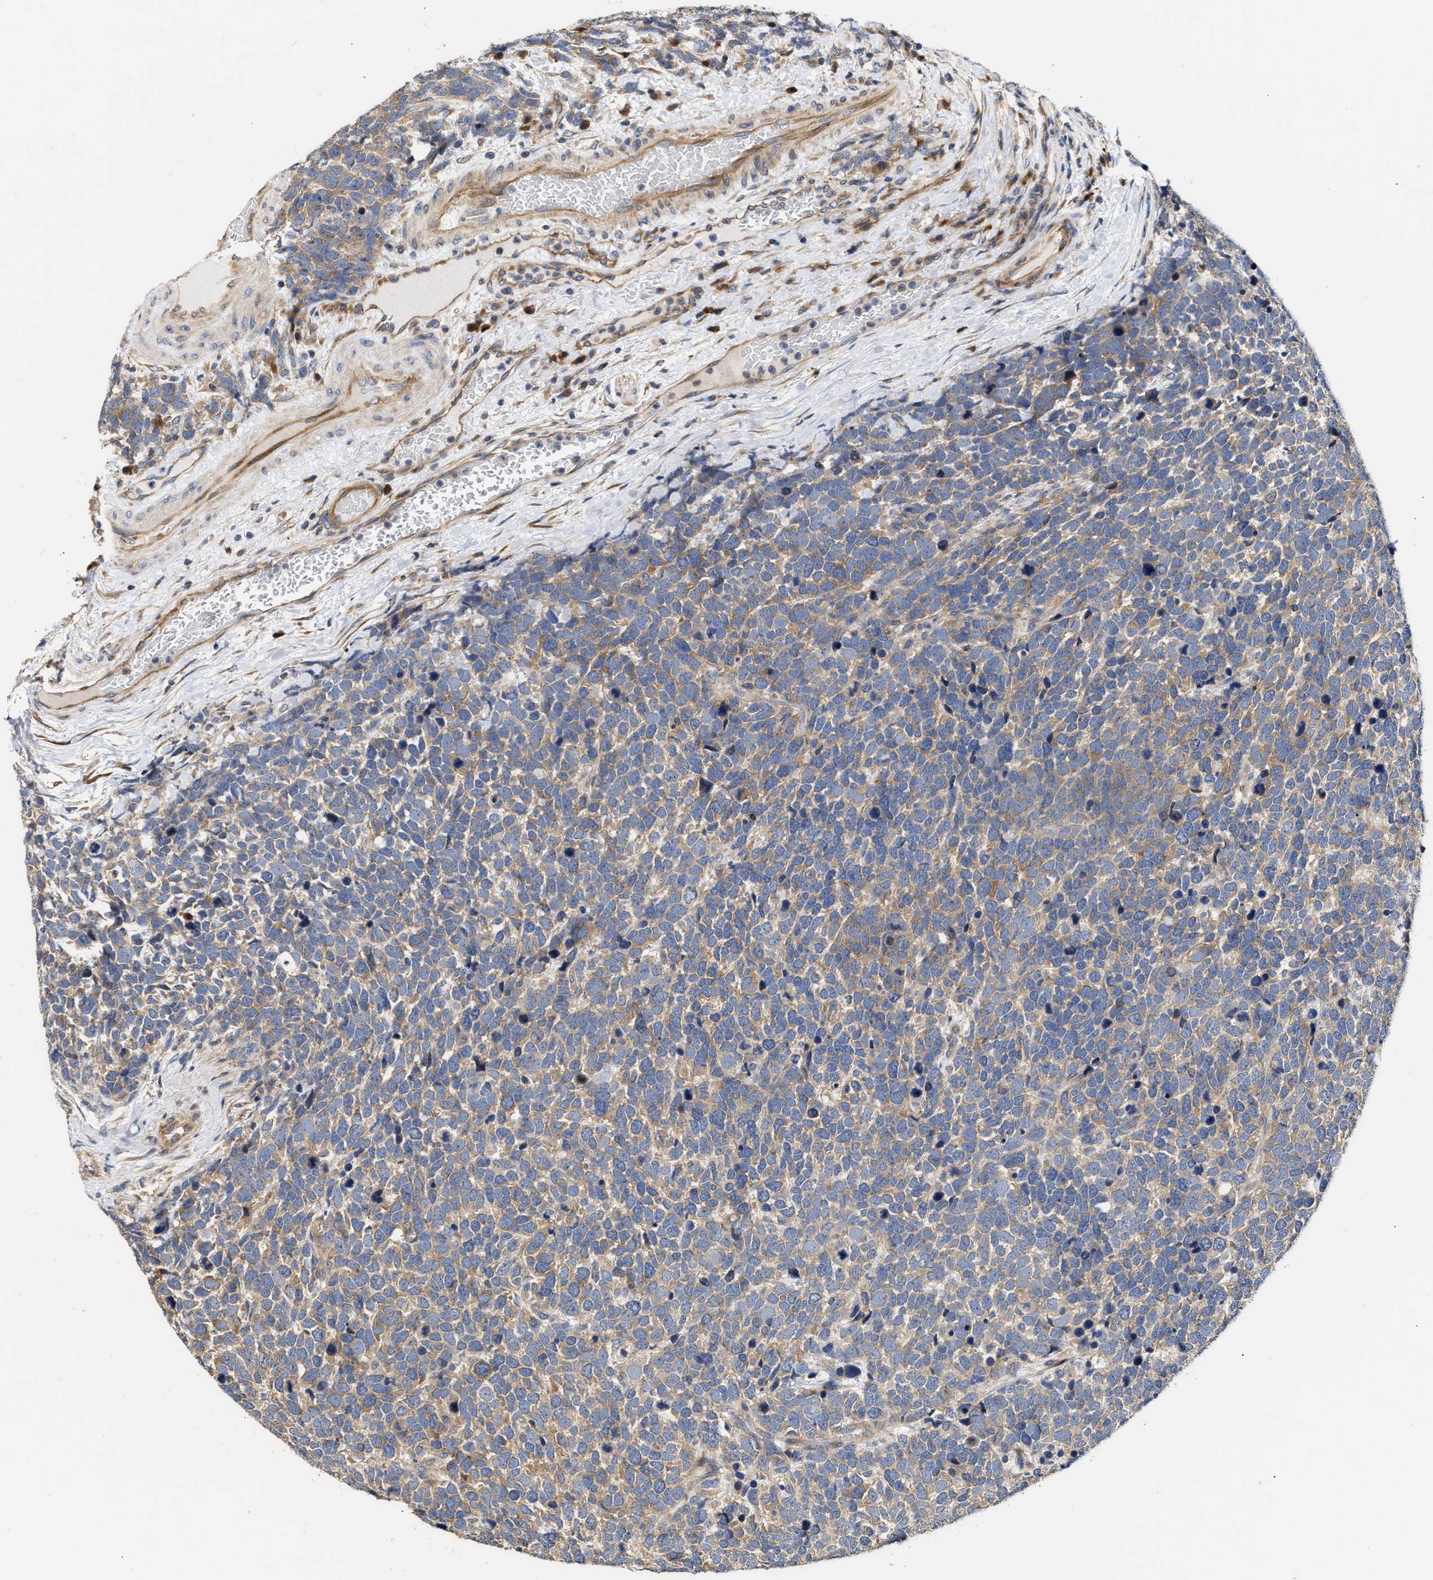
{"staining": {"intensity": "weak", "quantity": "<25%", "location": "cytoplasmic/membranous"}, "tissue": "urothelial cancer", "cell_type": "Tumor cells", "image_type": "cancer", "snomed": [{"axis": "morphology", "description": "Urothelial carcinoma, High grade"}, {"axis": "topography", "description": "Urinary bladder"}], "caption": "Protein analysis of urothelial carcinoma (high-grade) exhibits no significant staining in tumor cells.", "gene": "CLIP2", "patient": {"sex": "female", "age": 82}}